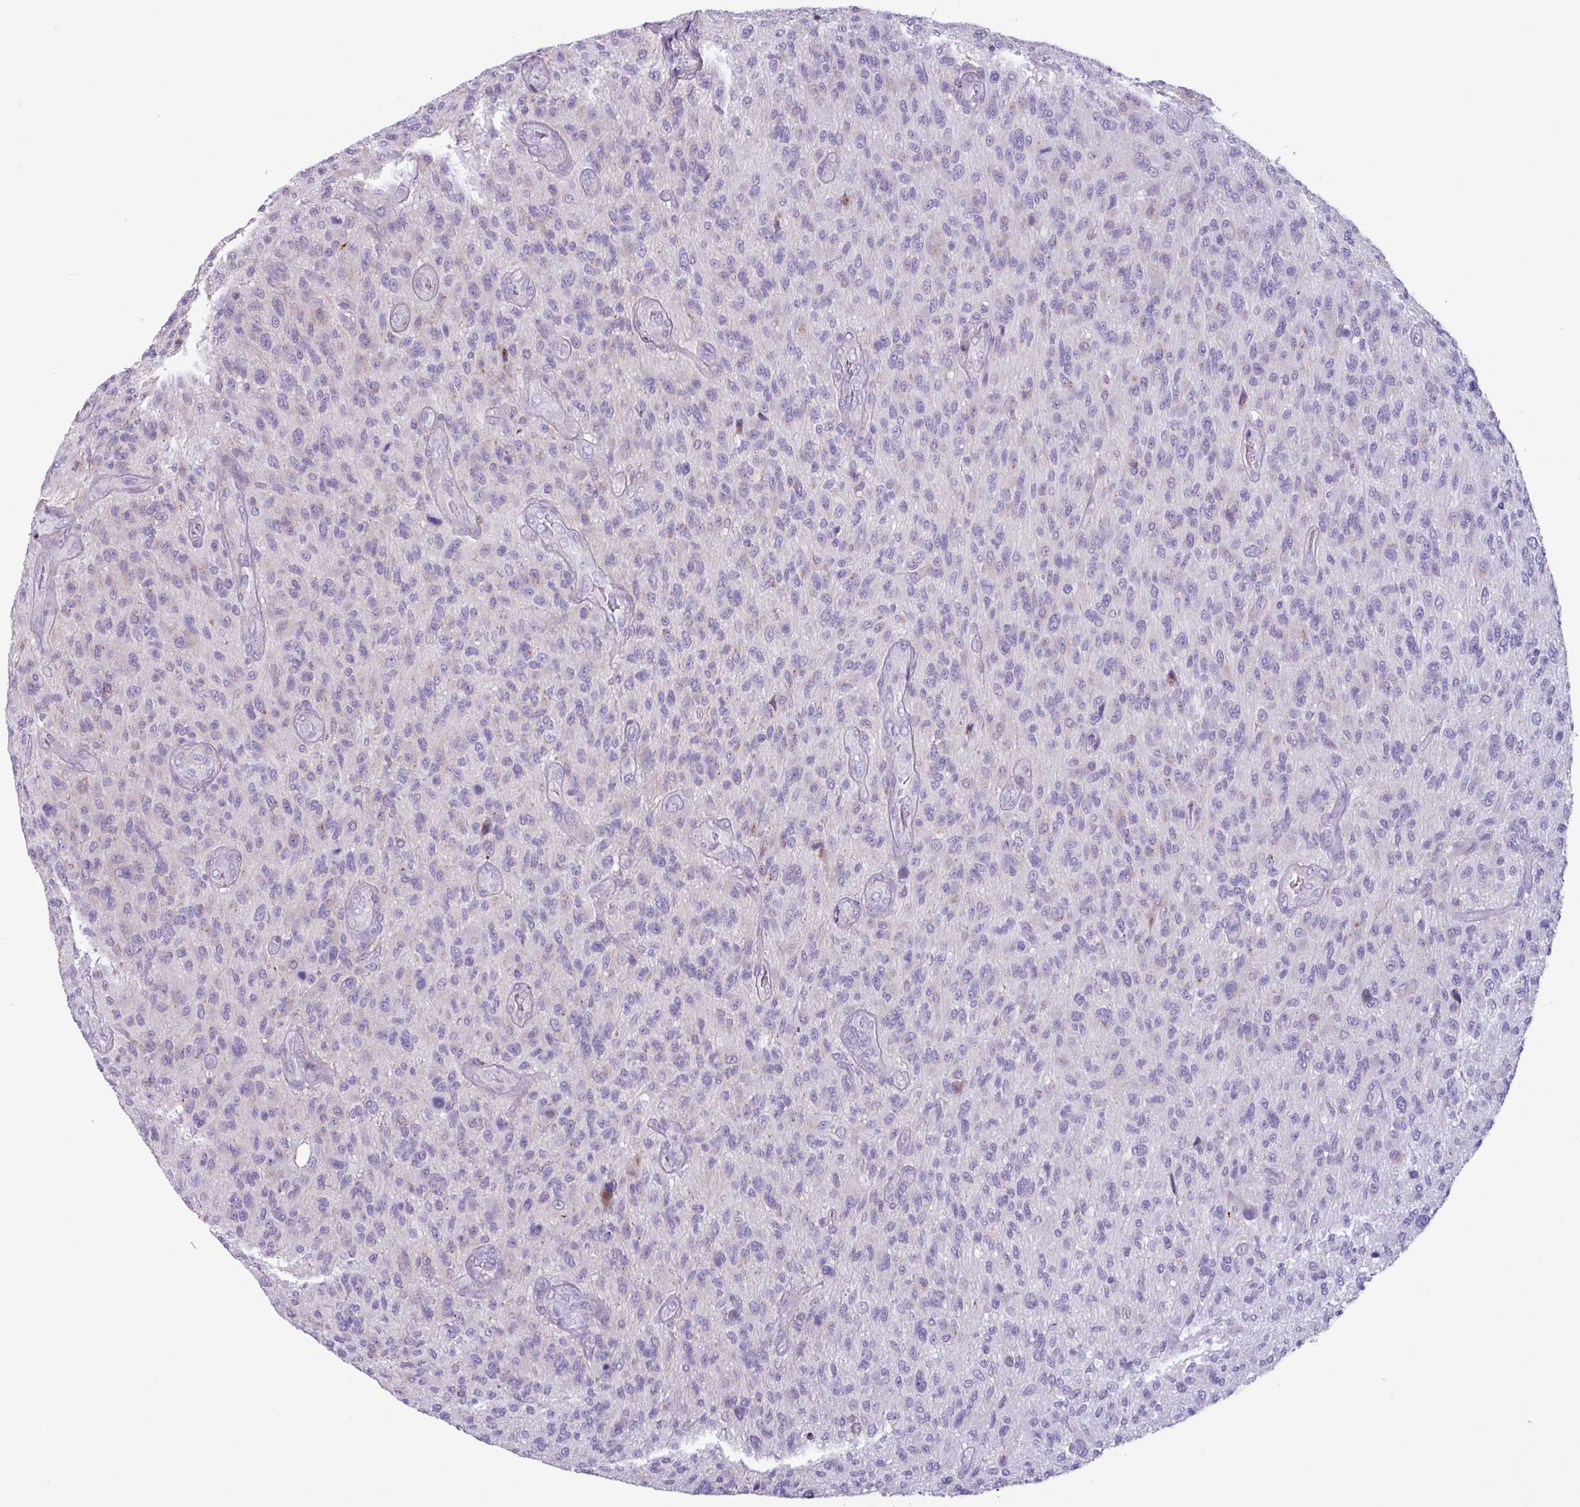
{"staining": {"intensity": "negative", "quantity": "none", "location": "none"}, "tissue": "glioma", "cell_type": "Tumor cells", "image_type": "cancer", "snomed": [{"axis": "morphology", "description": "Glioma, malignant, High grade"}, {"axis": "topography", "description": "Brain"}], "caption": "IHC of glioma shows no positivity in tumor cells.", "gene": "ADGRE1", "patient": {"sex": "male", "age": 47}}